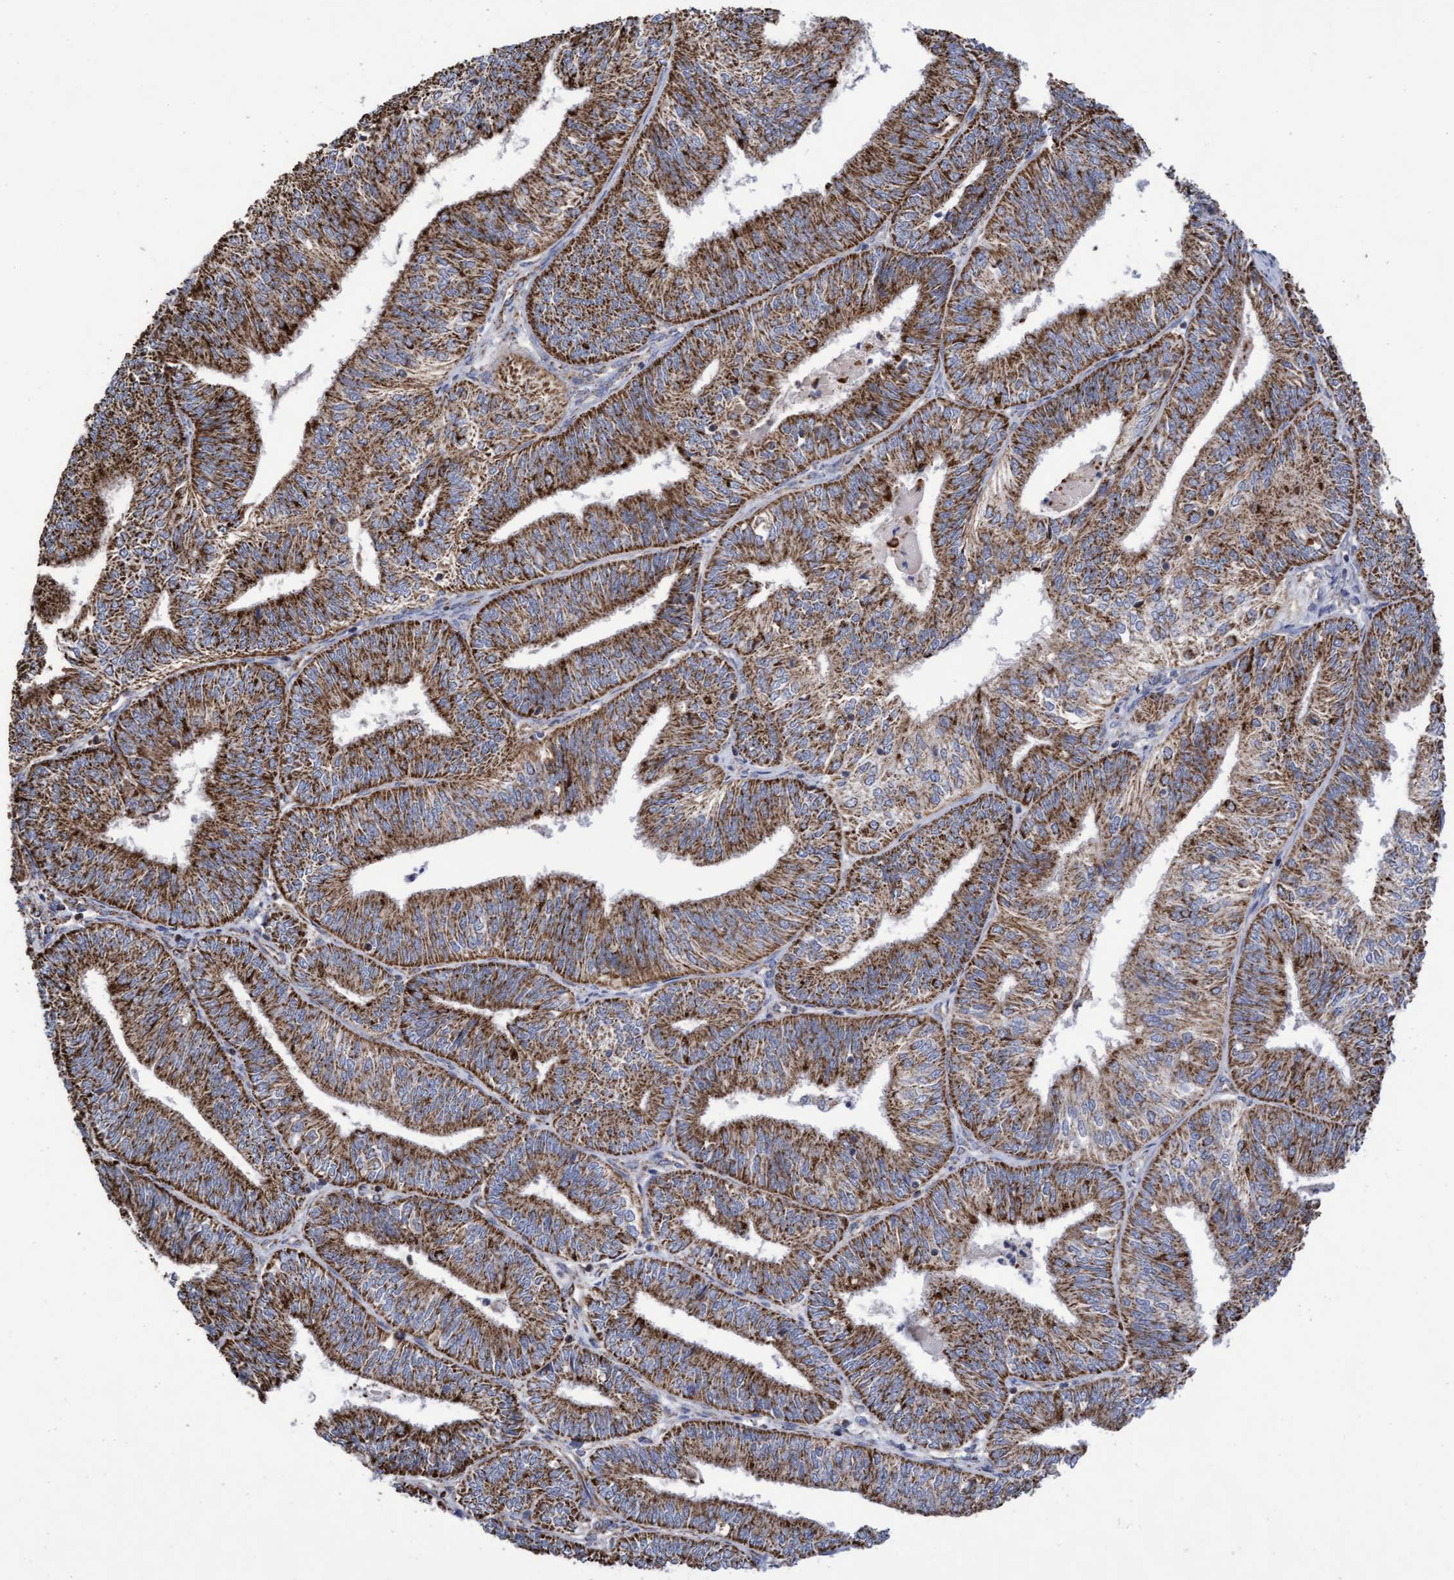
{"staining": {"intensity": "strong", "quantity": ">75%", "location": "cytoplasmic/membranous"}, "tissue": "endometrial cancer", "cell_type": "Tumor cells", "image_type": "cancer", "snomed": [{"axis": "morphology", "description": "Adenocarcinoma, NOS"}, {"axis": "topography", "description": "Endometrium"}], "caption": "Protein staining of endometrial adenocarcinoma tissue reveals strong cytoplasmic/membranous staining in approximately >75% of tumor cells.", "gene": "COBL", "patient": {"sex": "female", "age": 58}}